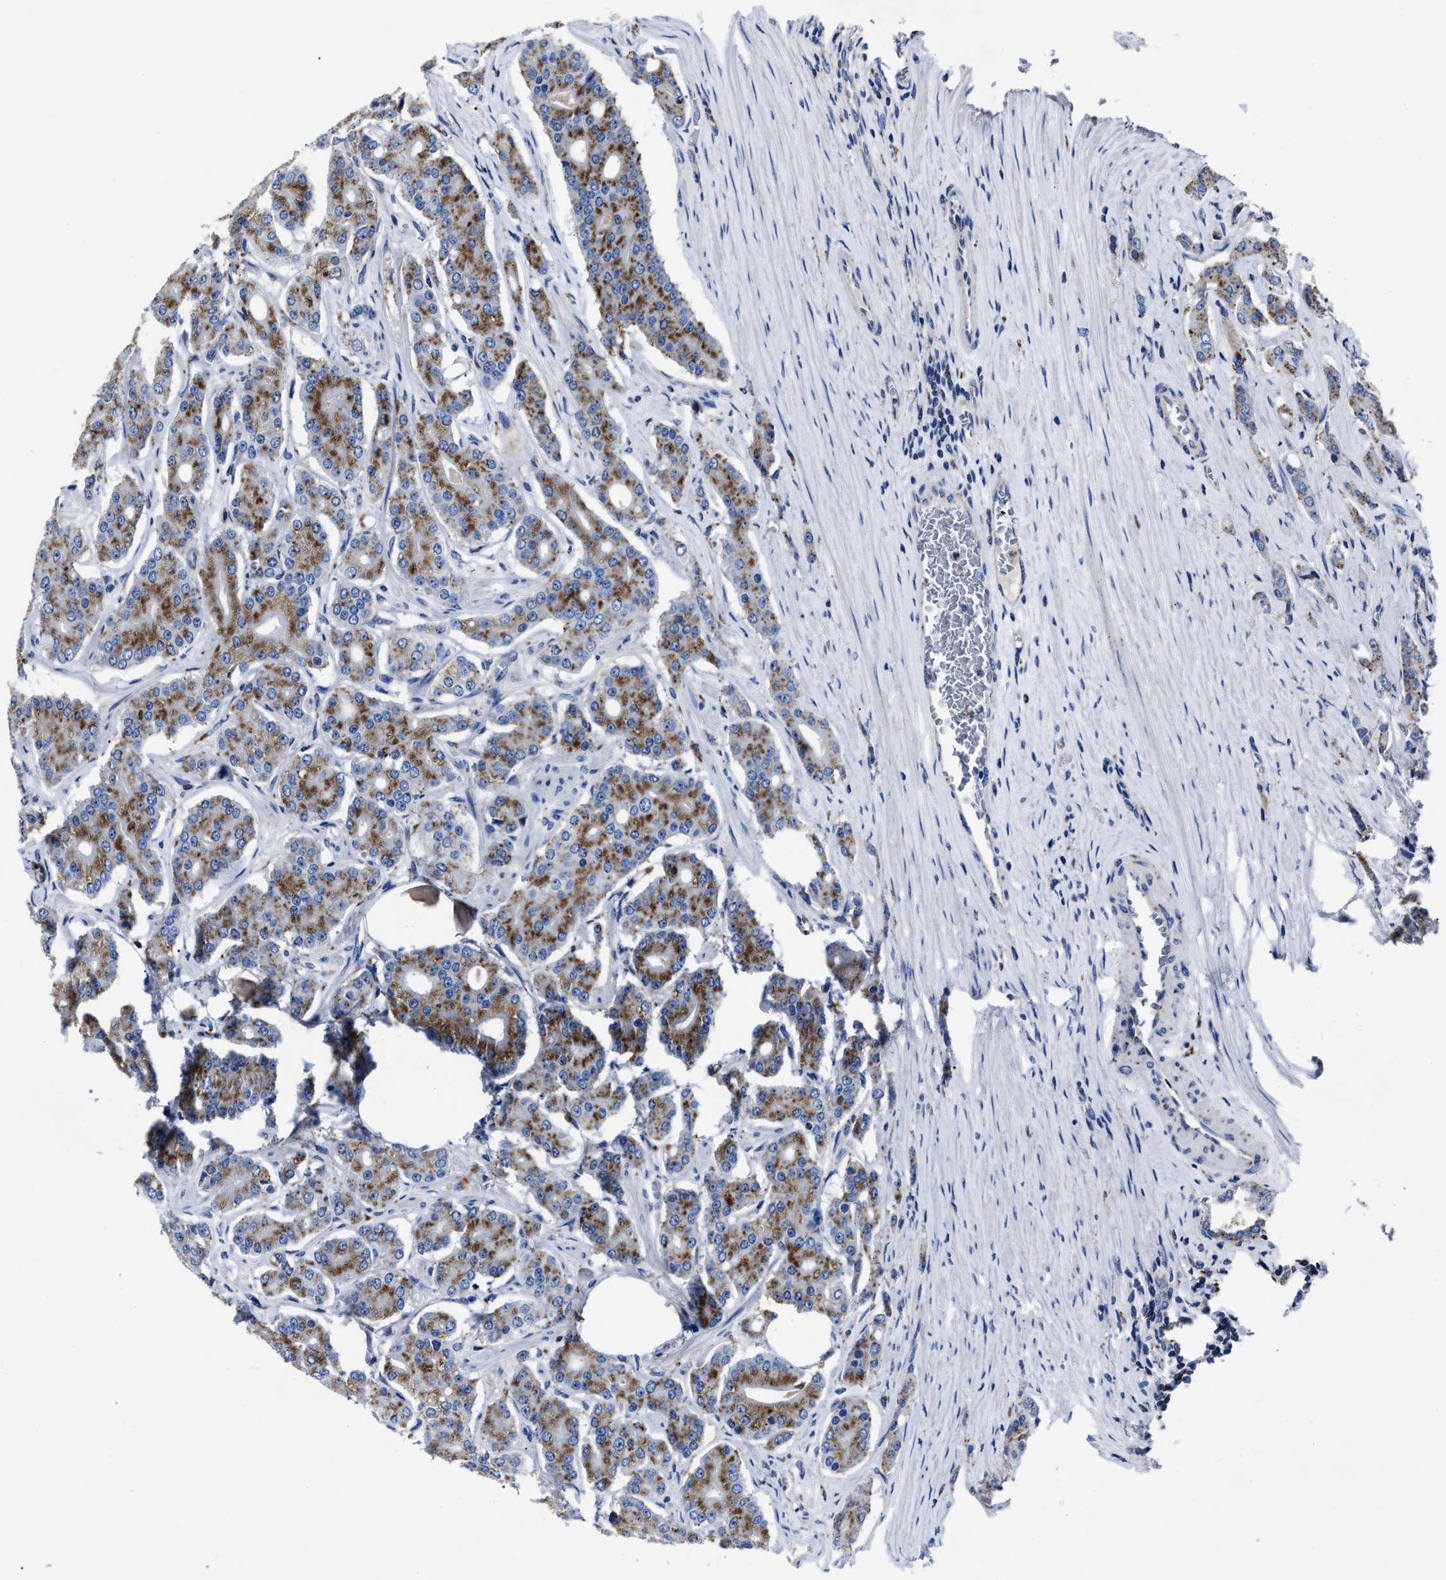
{"staining": {"intensity": "moderate", "quantity": ">75%", "location": "cytoplasmic/membranous"}, "tissue": "prostate cancer", "cell_type": "Tumor cells", "image_type": "cancer", "snomed": [{"axis": "morphology", "description": "Adenocarcinoma, High grade"}, {"axis": "topography", "description": "Prostate"}], "caption": "A medium amount of moderate cytoplasmic/membranous staining is present in approximately >75% of tumor cells in prostate cancer (adenocarcinoma (high-grade)) tissue.", "gene": "LAMTOR4", "patient": {"sex": "male", "age": 71}}